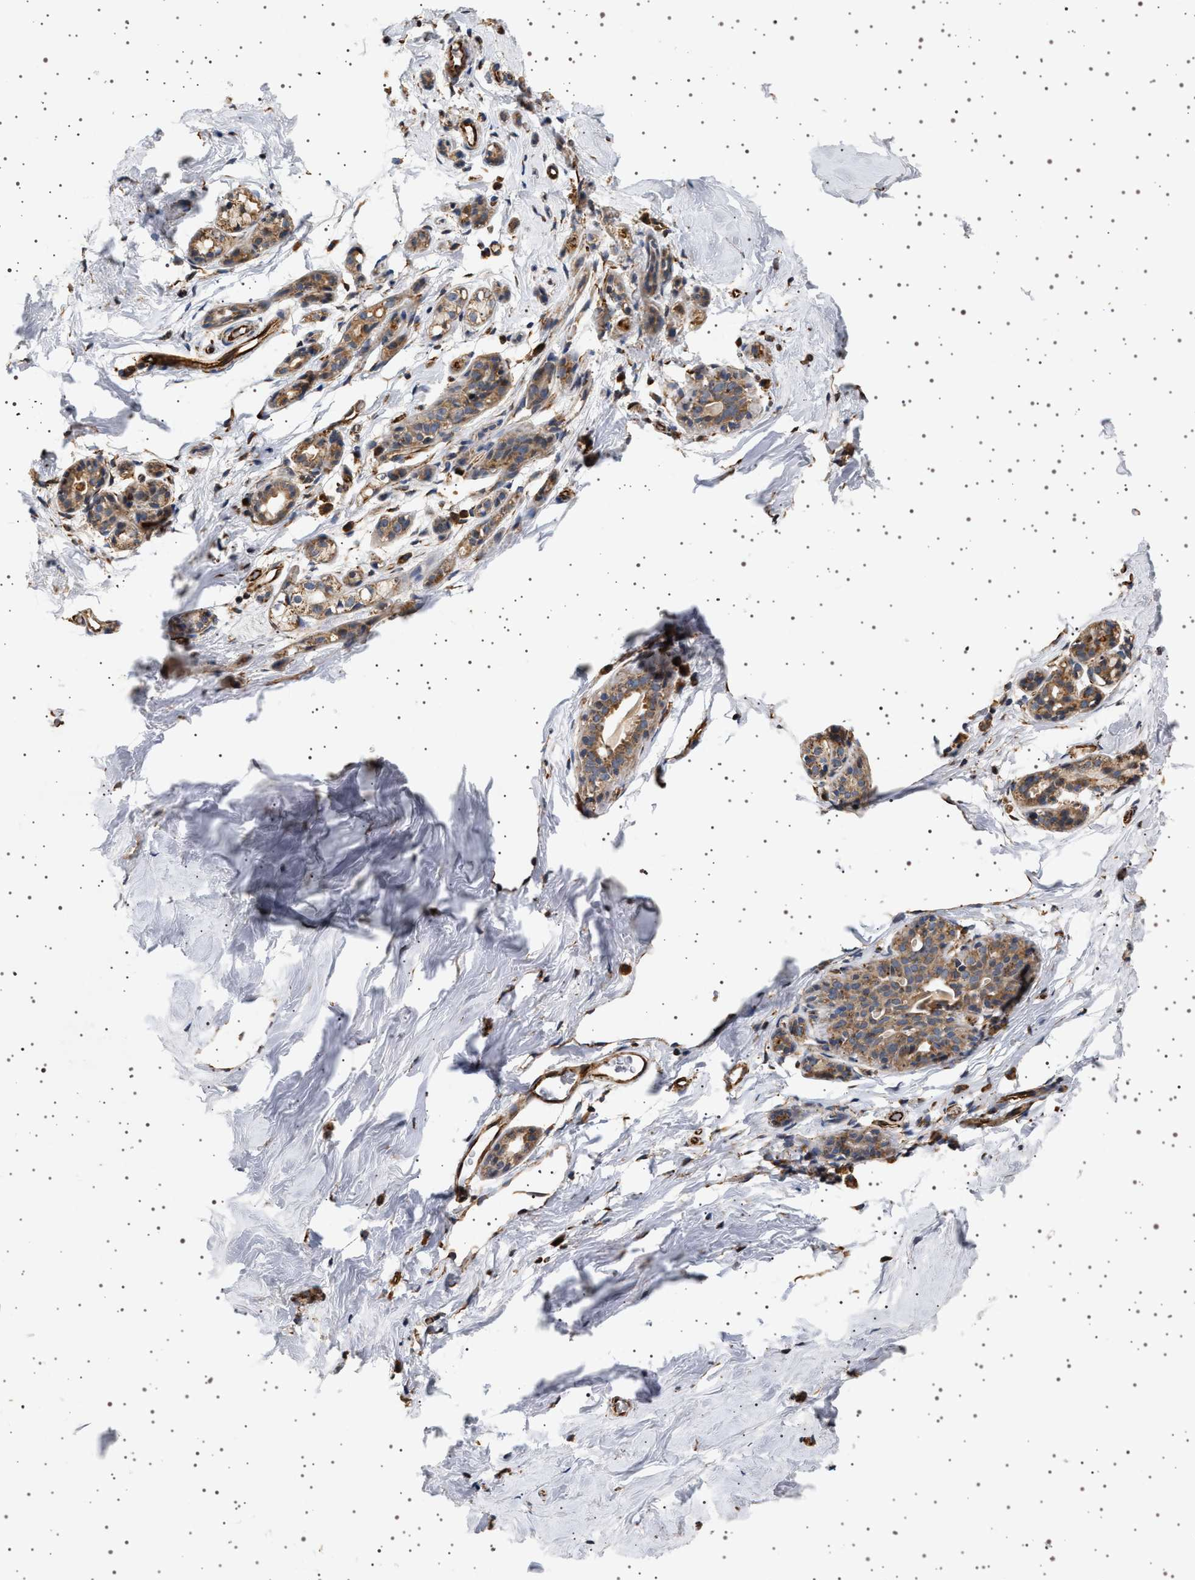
{"staining": {"intensity": "moderate", "quantity": "25%-75%", "location": "cytoplasmic/membranous"}, "tissue": "breast", "cell_type": "Adipocytes", "image_type": "normal", "snomed": [{"axis": "morphology", "description": "Normal tissue, NOS"}, {"axis": "topography", "description": "Breast"}], "caption": "A photomicrograph of breast stained for a protein displays moderate cytoplasmic/membranous brown staining in adipocytes. The protein is stained brown, and the nuclei are stained in blue (DAB IHC with brightfield microscopy, high magnification).", "gene": "TRUB2", "patient": {"sex": "female", "age": 62}}